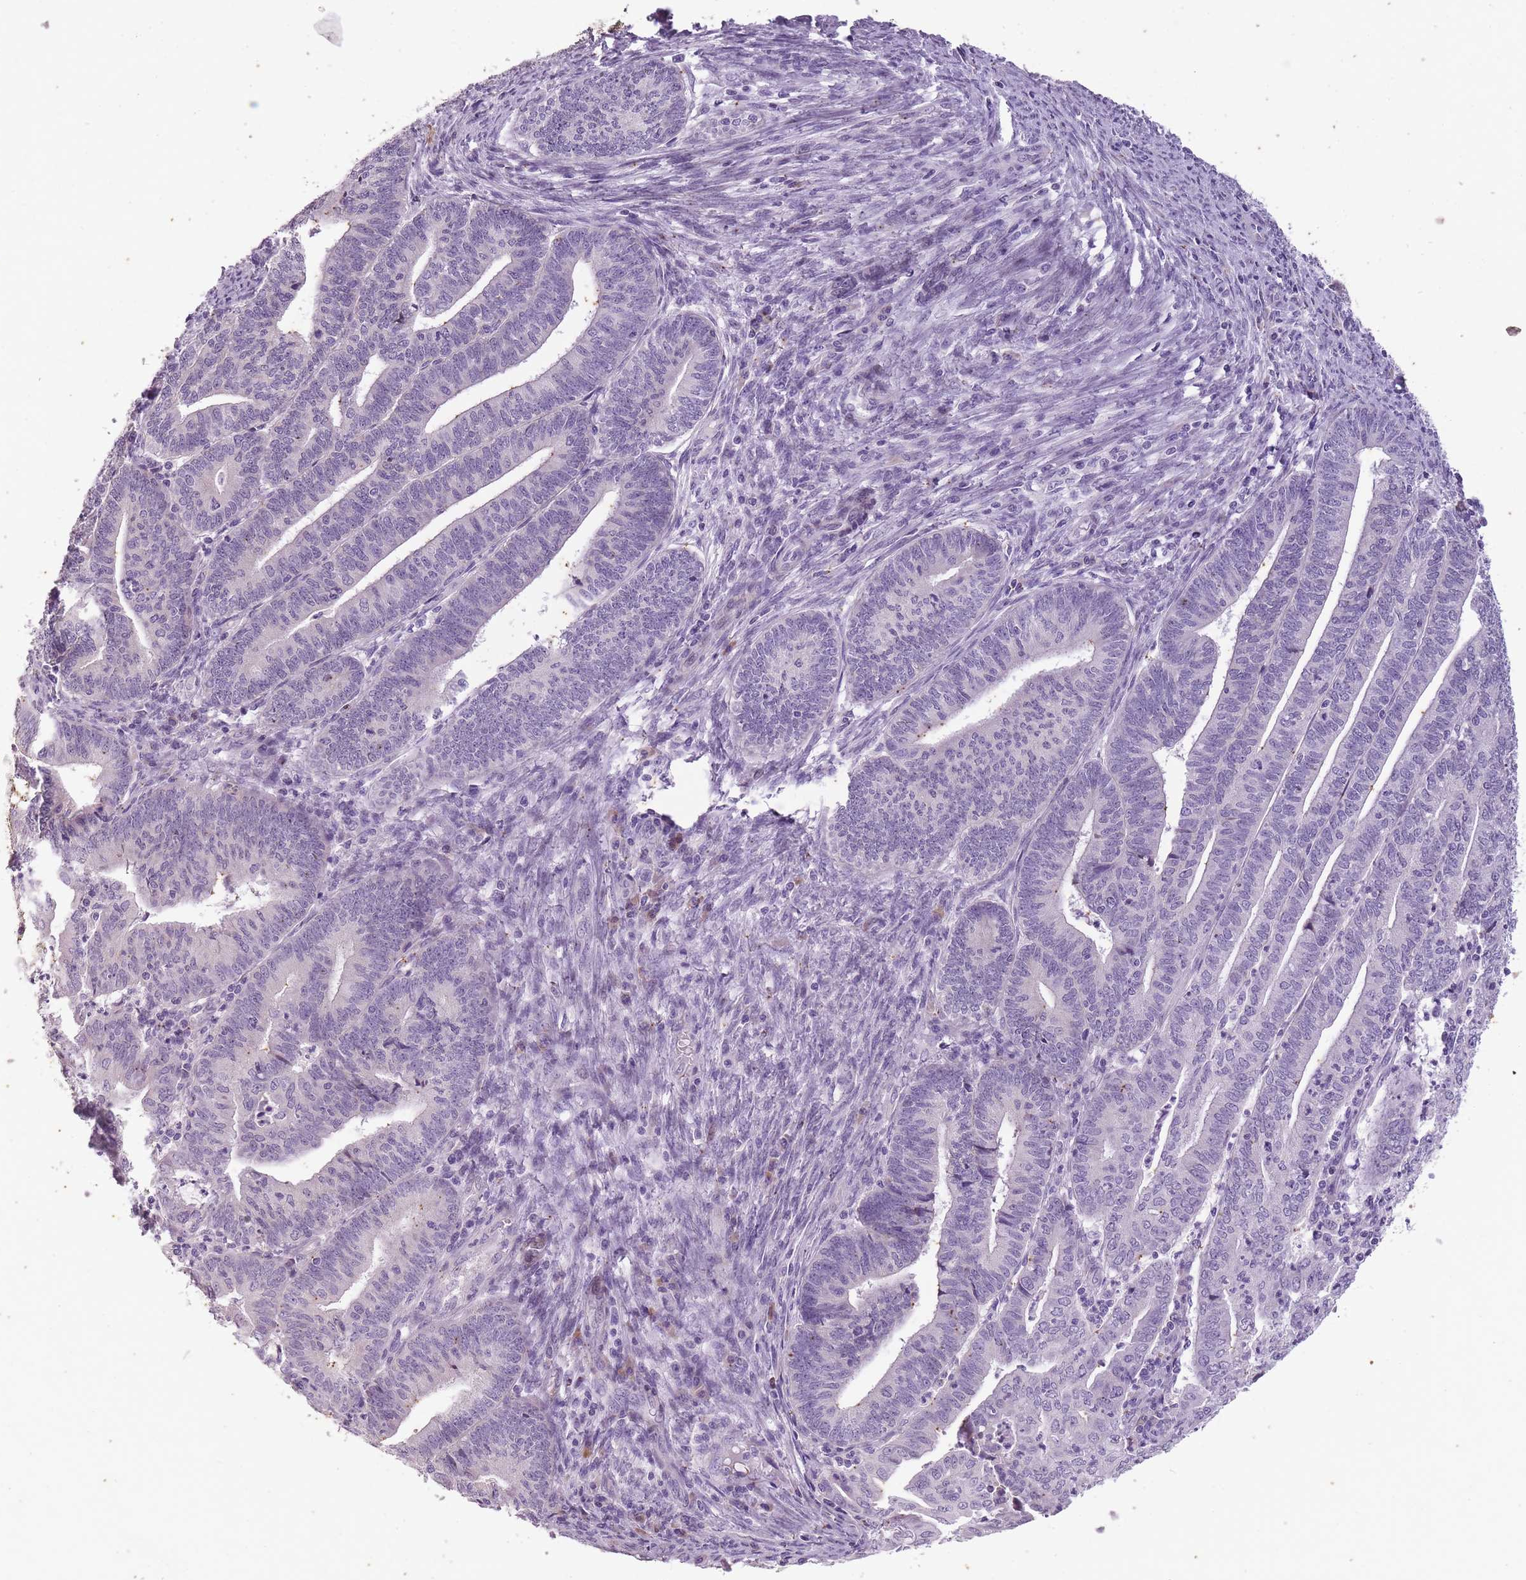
{"staining": {"intensity": "negative", "quantity": "none", "location": "none"}, "tissue": "endometrial cancer", "cell_type": "Tumor cells", "image_type": "cancer", "snomed": [{"axis": "morphology", "description": "Adenocarcinoma, NOS"}, {"axis": "topography", "description": "Endometrium"}], "caption": "IHC photomicrograph of neoplastic tissue: human endometrial cancer (adenocarcinoma) stained with DAB shows no significant protein positivity in tumor cells.", "gene": "CNTNAP3", "patient": {"sex": "female", "age": 60}}